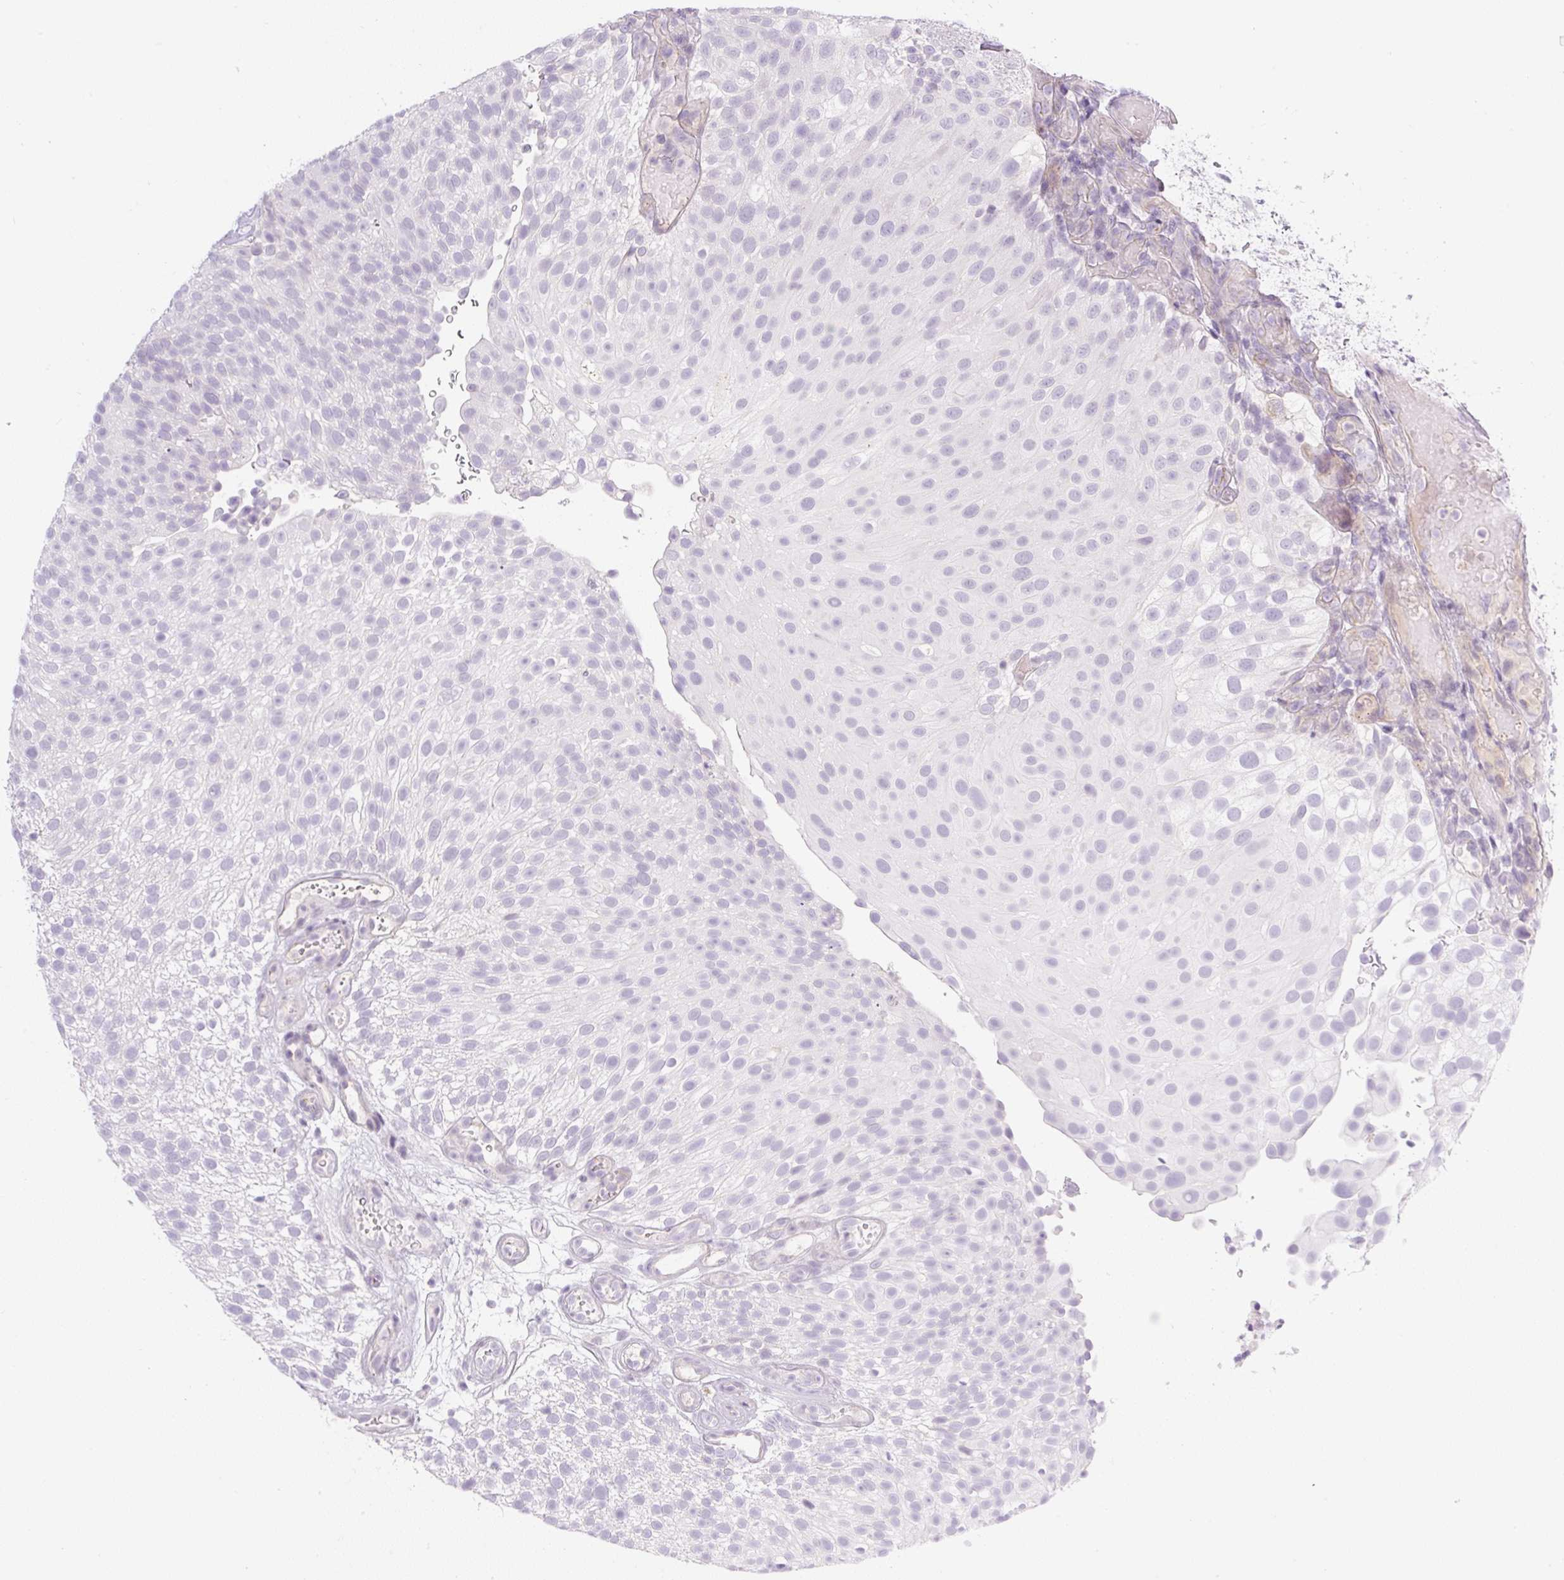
{"staining": {"intensity": "negative", "quantity": "none", "location": "none"}, "tissue": "urothelial cancer", "cell_type": "Tumor cells", "image_type": "cancer", "snomed": [{"axis": "morphology", "description": "Urothelial carcinoma, Low grade"}, {"axis": "topography", "description": "Urinary bladder"}], "caption": "Immunohistochemistry (IHC) of human low-grade urothelial carcinoma exhibits no staining in tumor cells.", "gene": "MIA2", "patient": {"sex": "male", "age": 78}}